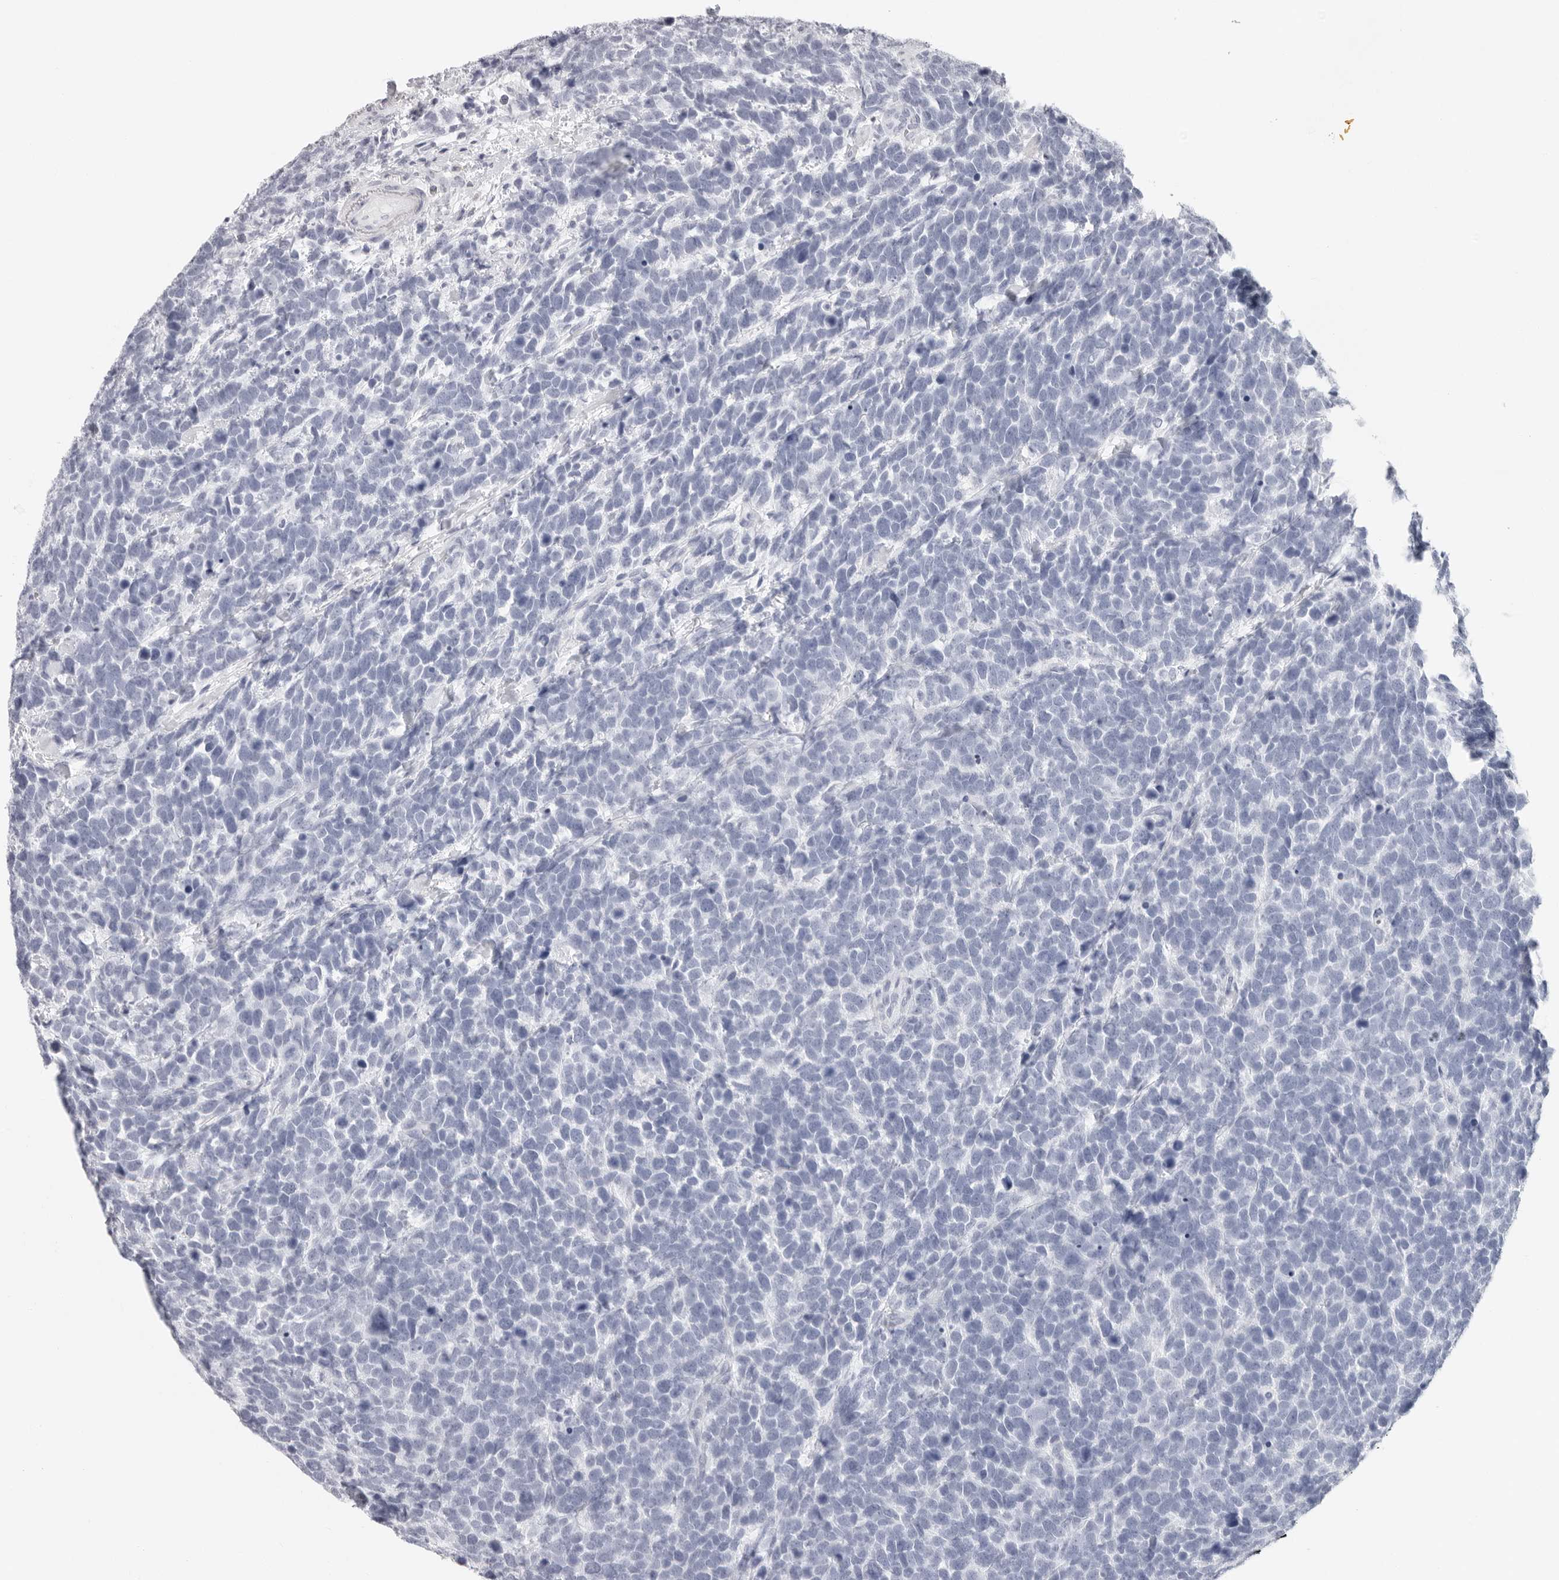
{"staining": {"intensity": "negative", "quantity": "none", "location": "none"}, "tissue": "urothelial cancer", "cell_type": "Tumor cells", "image_type": "cancer", "snomed": [{"axis": "morphology", "description": "Urothelial carcinoma, High grade"}, {"axis": "topography", "description": "Urinary bladder"}], "caption": "IHC micrograph of neoplastic tissue: human urothelial cancer stained with DAB (3,3'-diaminobenzidine) shows no significant protein positivity in tumor cells. The staining is performed using DAB brown chromogen with nuclei counter-stained in using hematoxylin.", "gene": "AGMAT", "patient": {"sex": "female", "age": 82}}